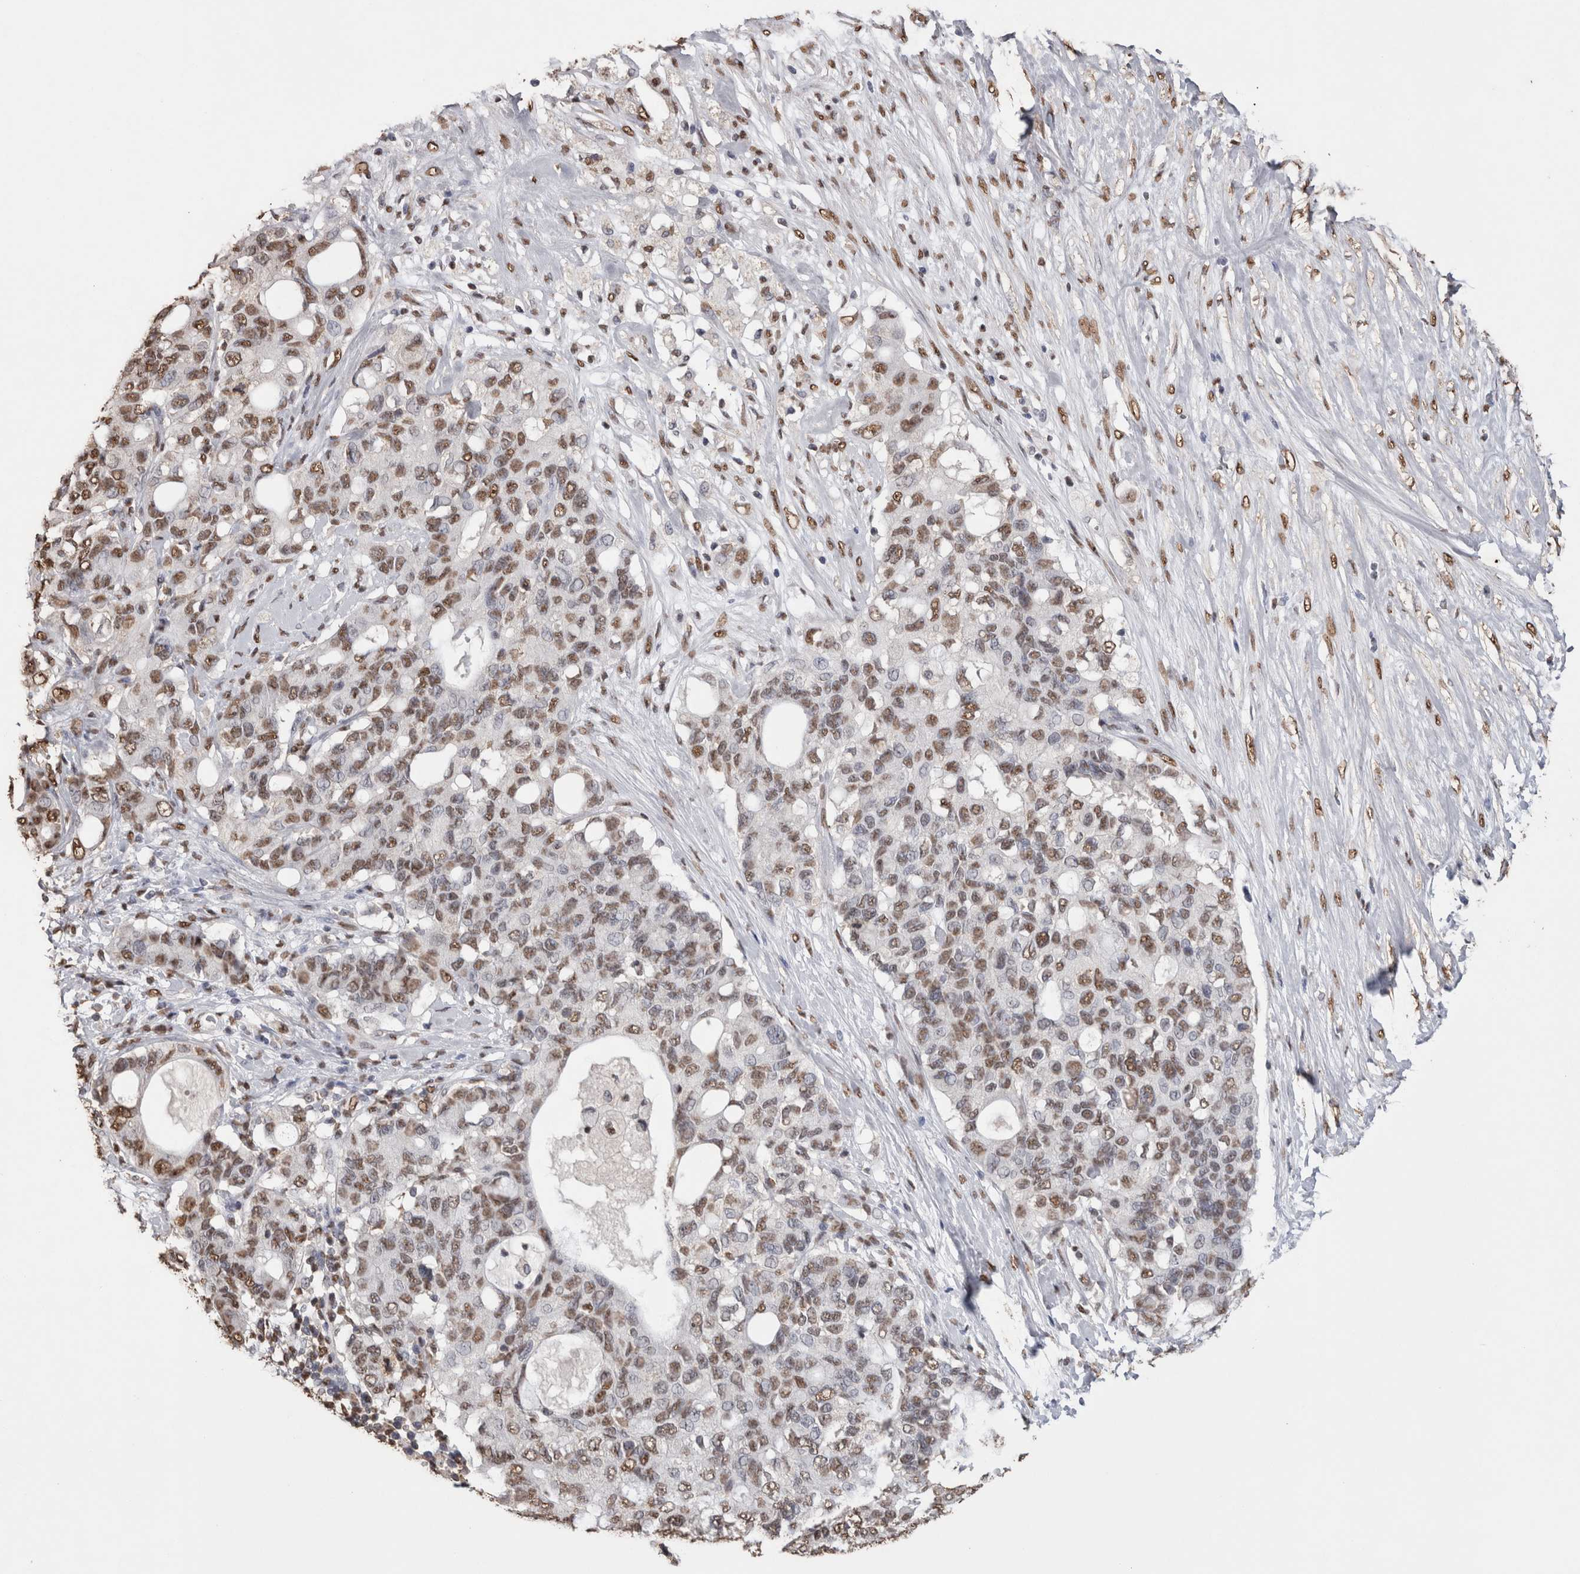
{"staining": {"intensity": "moderate", "quantity": ">75%", "location": "nuclear"}, "tissue": "pancreatic cancer", "cell_type": "Tumor cells", "image_type": "cancer", "snomed": [{"axis": "morphology", "description": "Adenocarcinoma, NOS"}, {"axis": "topography", "description": "Pancreas"}], "caption": "Tumor cells demonstrate moderate nuclear expression in approximately >75% of cells in adenocarcinoma (pancreatic).", "gene": "NTHL1", "patient": {"sex": "female", "age": 56}}